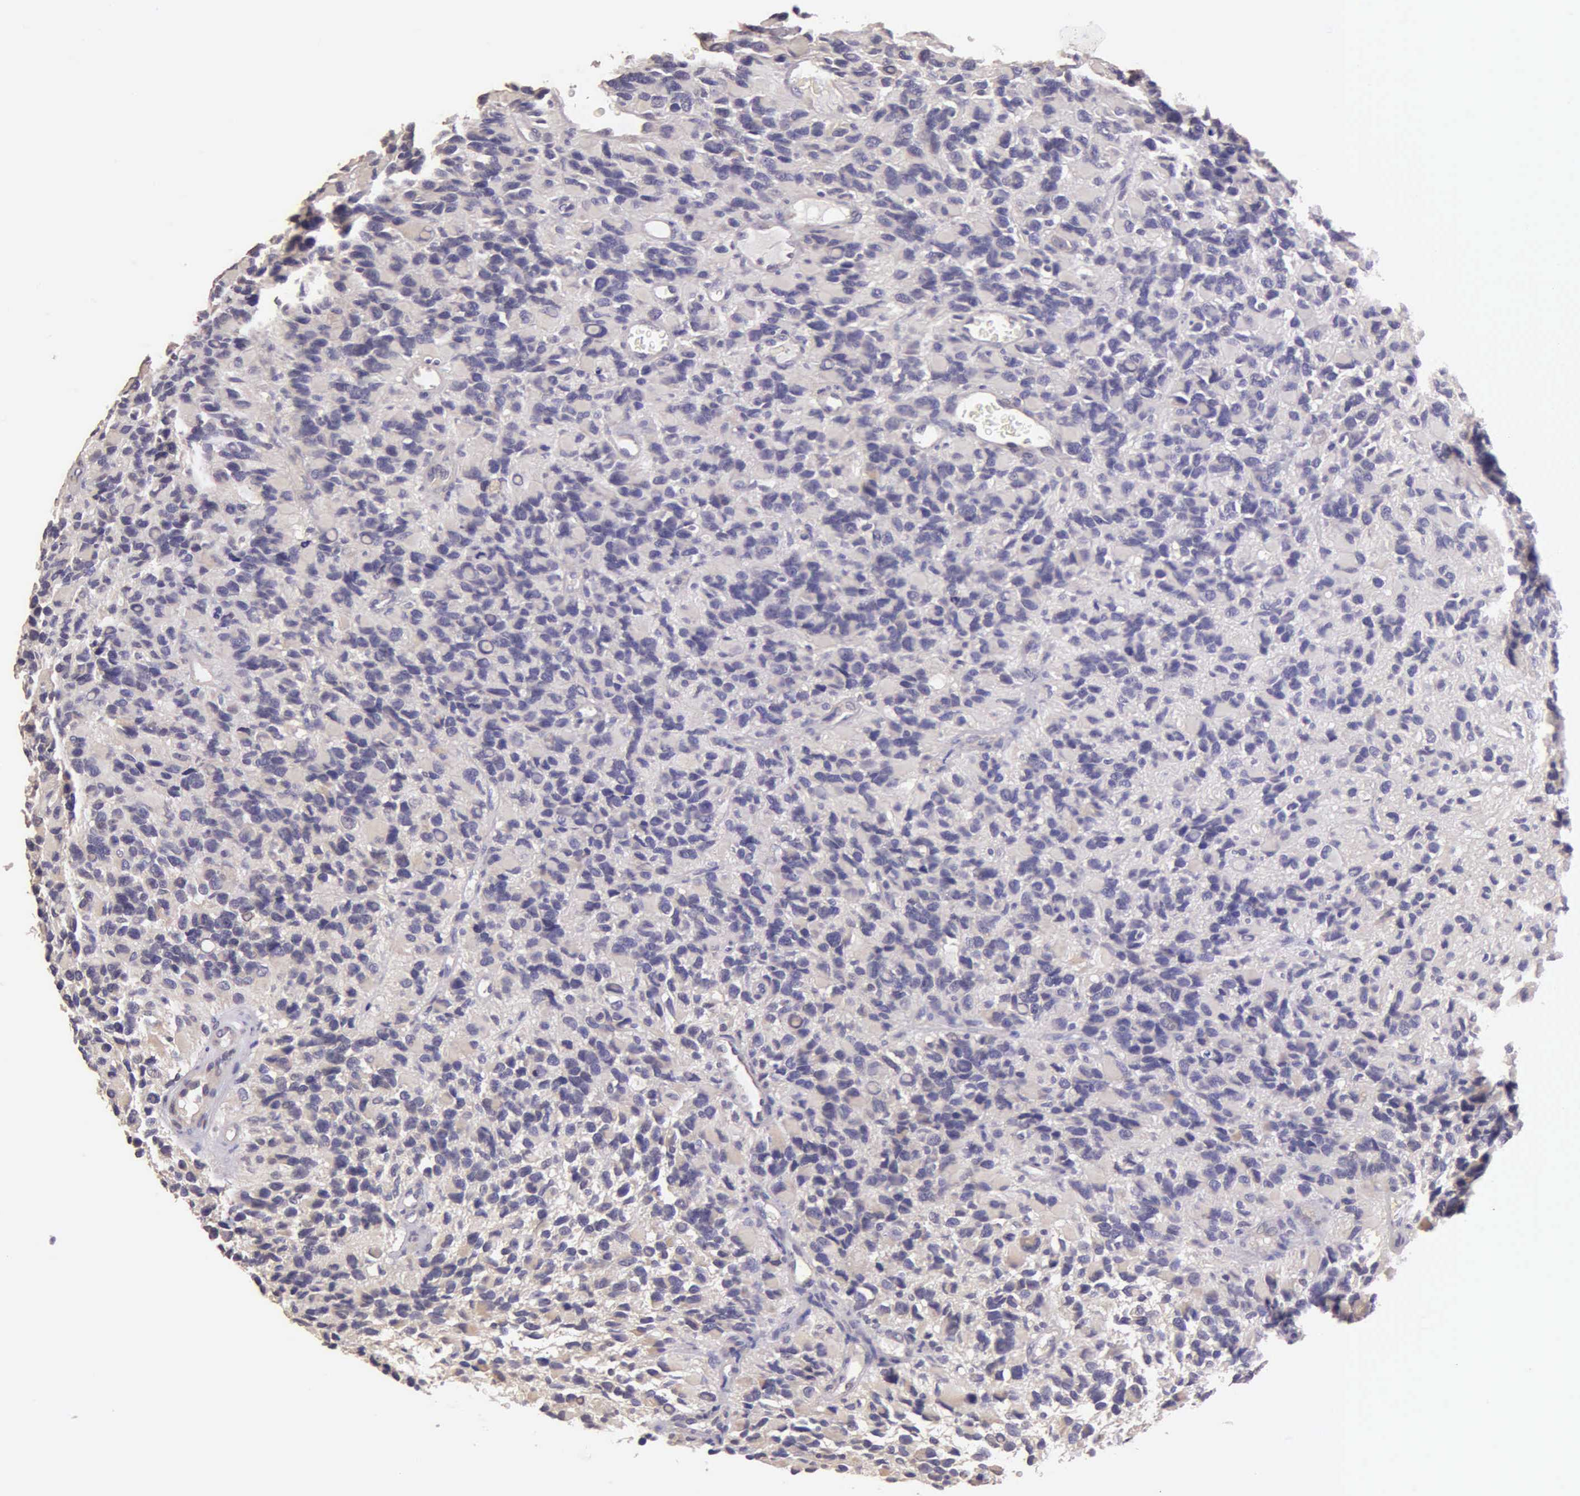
{"staining": {"intensity": "negative", "quantity": "none", "location": "none"}, "tissue": "glioma", "cell_type": "Tumor cells", "image_type": "cancer", "snomed": [{"axis": "morphology", "description": "Glioma, malignant, High grade"}, {"axis": "topography", "description": "Brain"}], "caption": "Malignant glioma (high-grade) was stained to show a protein in brown. There is no significant expression in tumor cells.", "gene": "ESR1", "patient": {"sex": "male", "age": 77}}